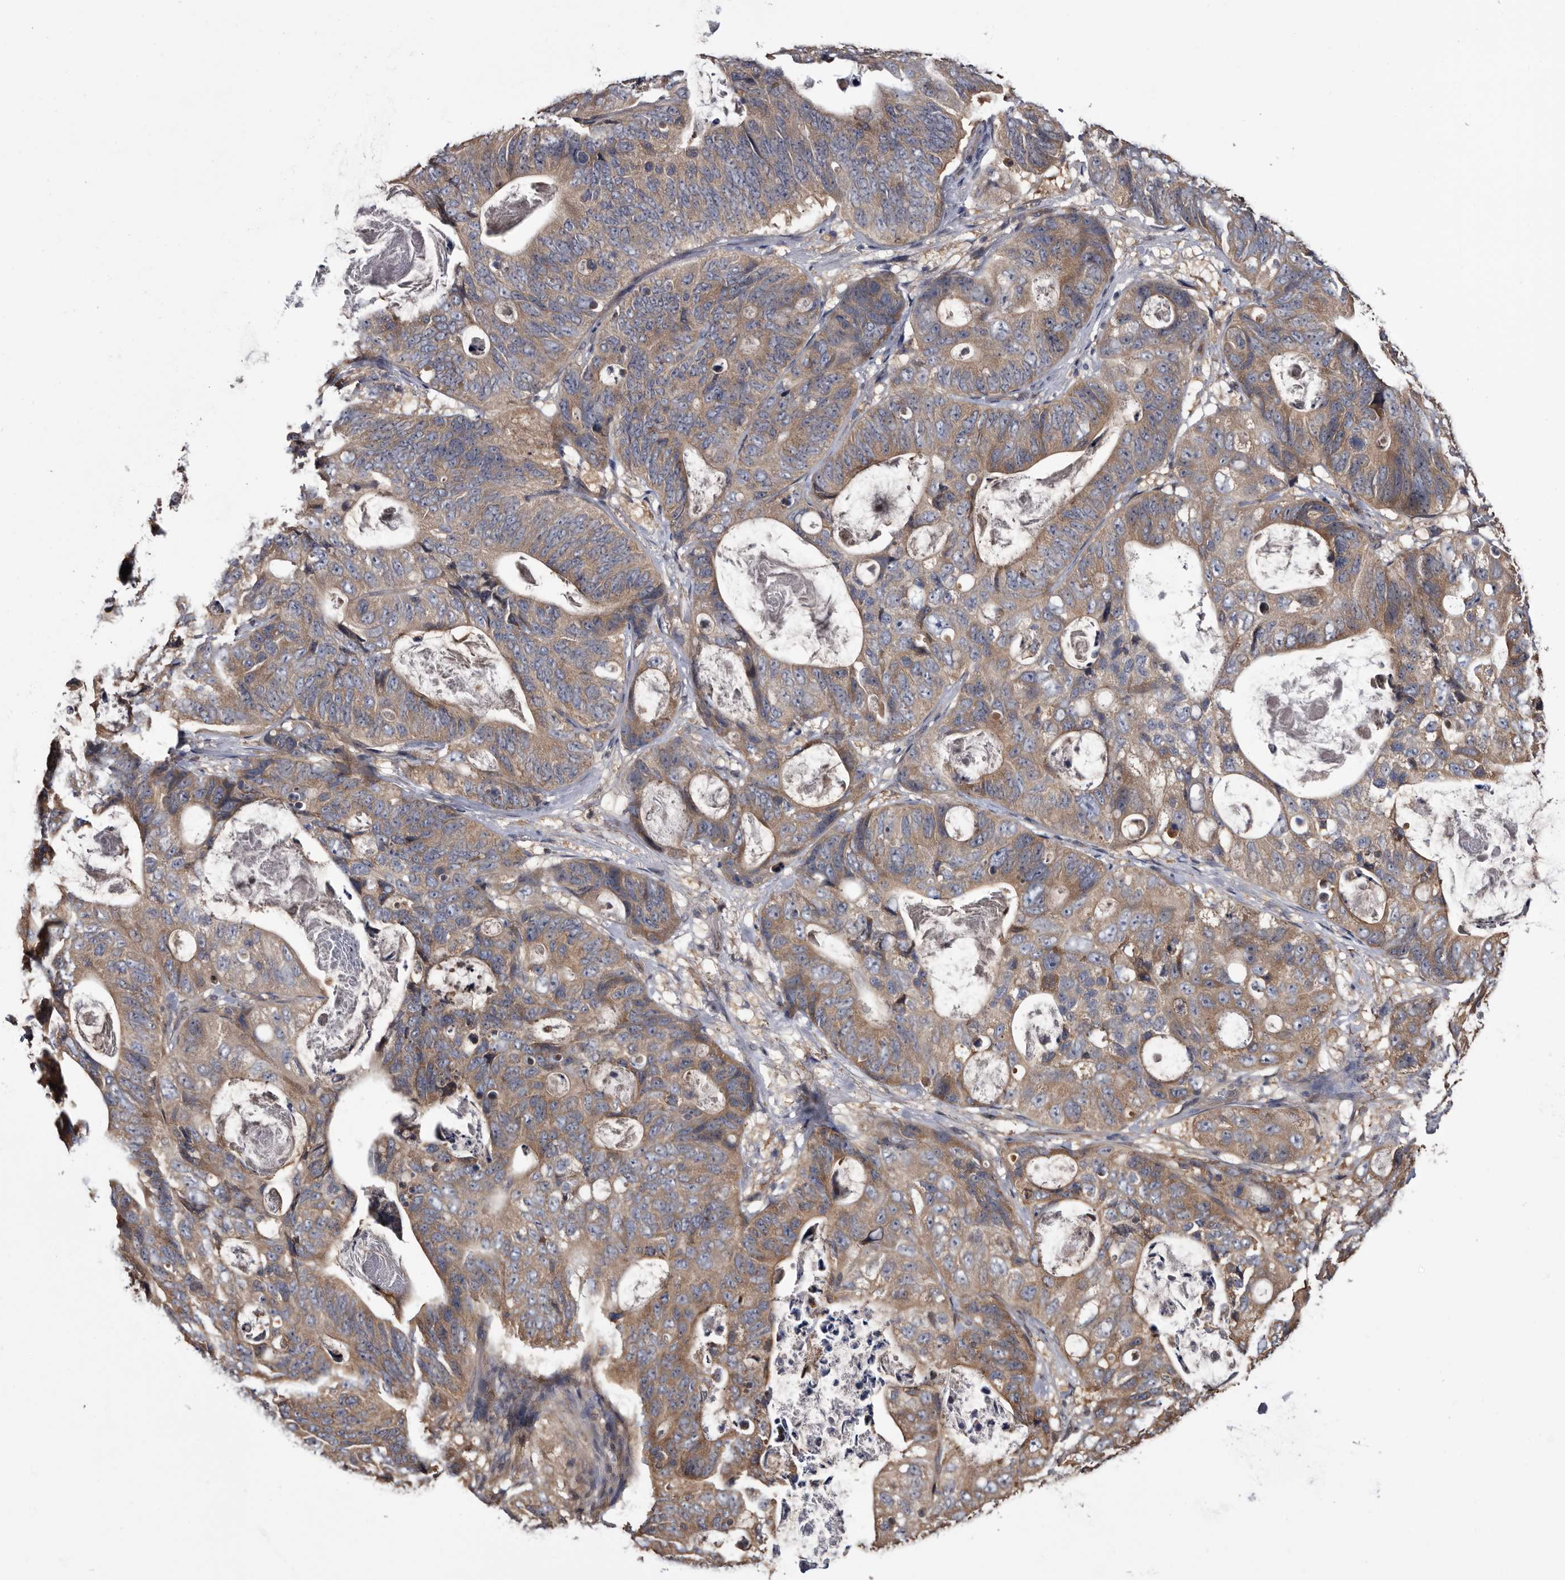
{"staining": {"intensity": "moderate", "quantity": ">75%", "location": "cytoplasmic/membranous"}, "tissue": "stomach cancer", "cell_type": "Tumor cells", "image_type": "cancer", "snomed": [{"axis": "morphology", "description": "Normal tissue, NOS"}, {"axis": "morphology", "description": "Adenocarcinoma, NOS"}, {"axis": "topography", "description": "Stomach"}], "caption": "A brown stain labels moderate cytoplasmic/membranous staining of a protein in stomach cancer tumor cells.", "gene": "TTI2", "patient": {"sex": "female", "age": 89}}